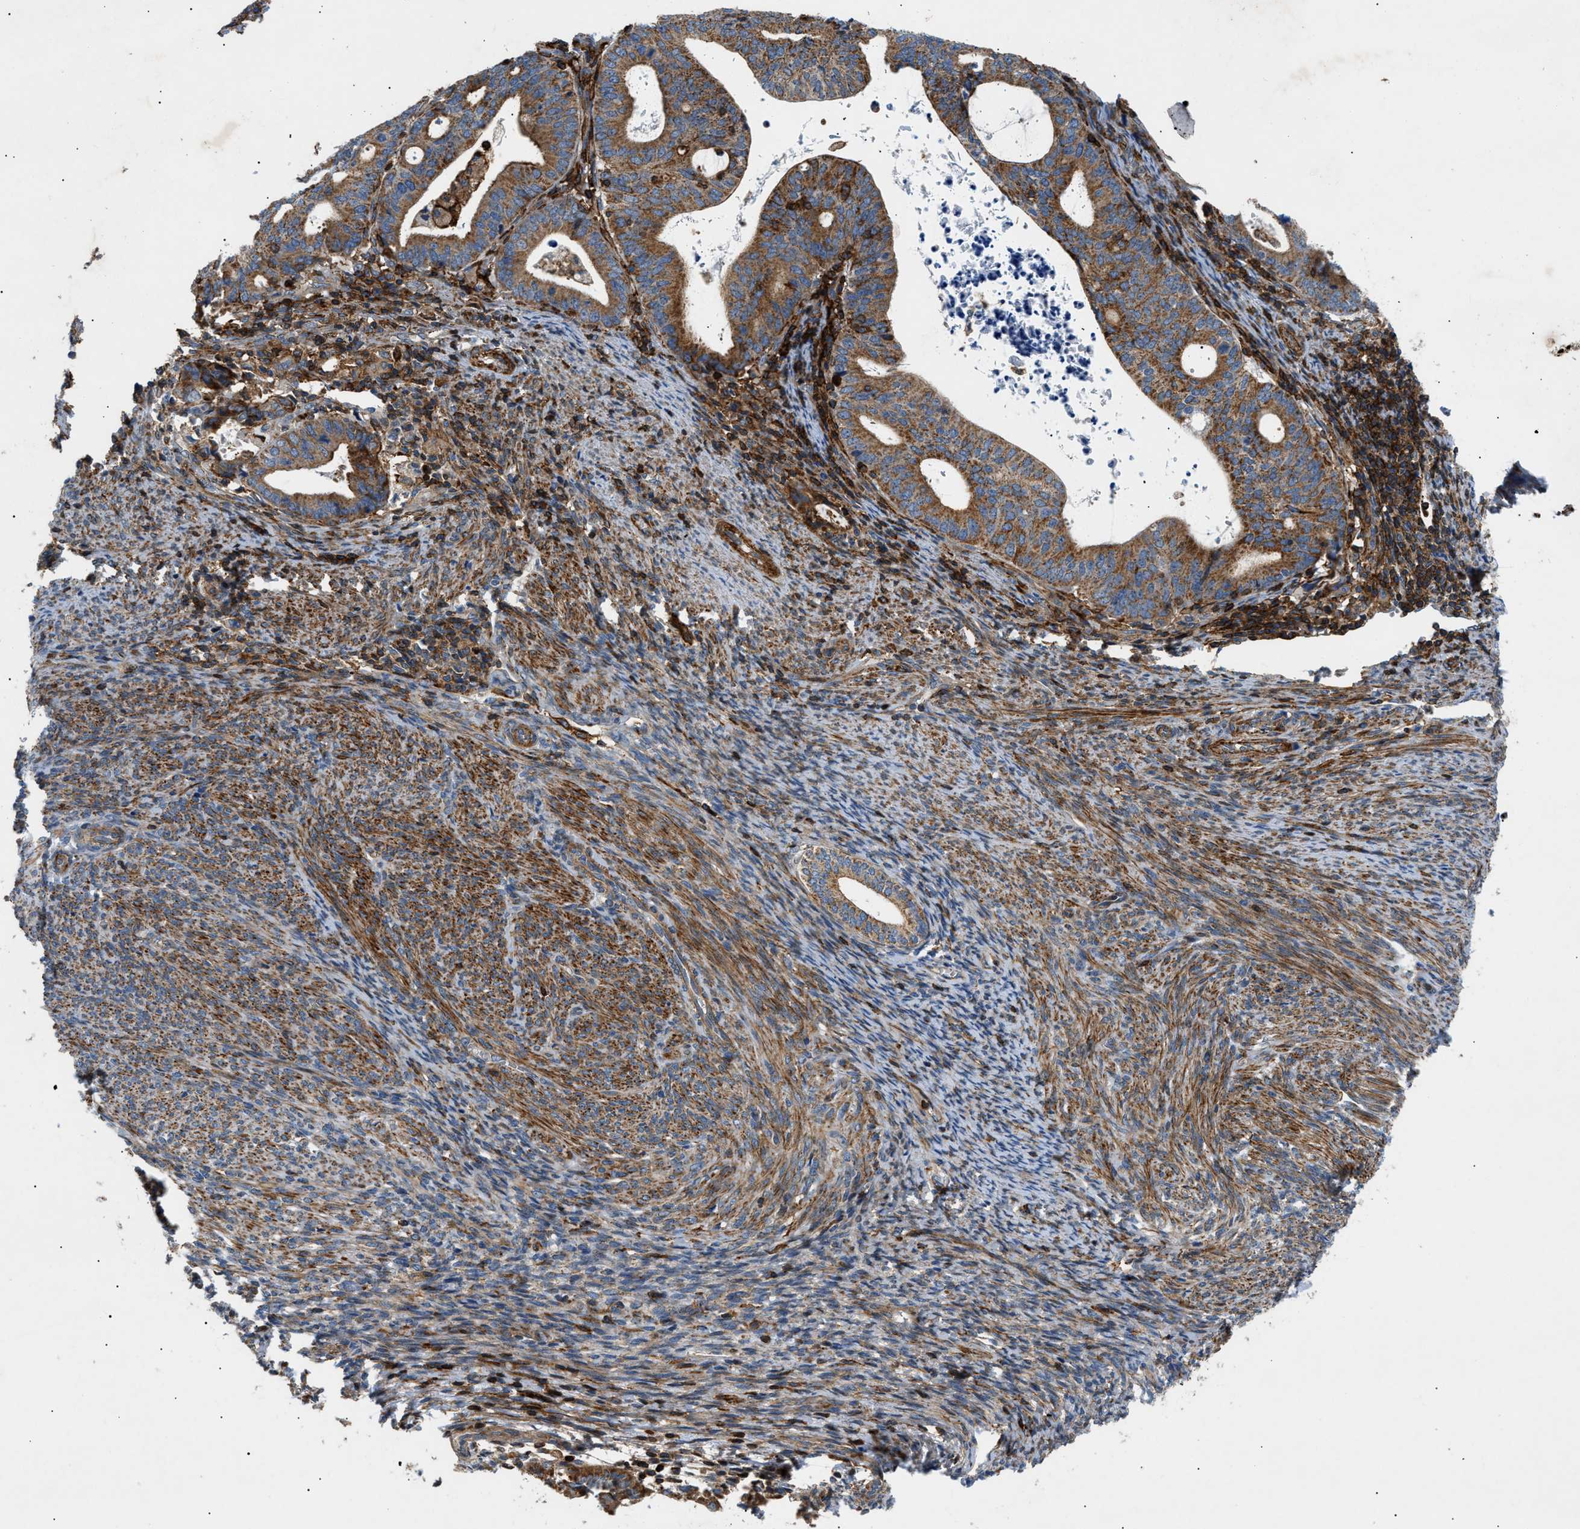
{"staining": {"intensity": "moderate", "quantity": ">75%", "location": "cytoplasmic/membranous"}, "tissue": "endometrial cancer", "cell_type": "Tumor cells", "image_type": "cancer", "snomed": [{"axis": "morphology", "description": "Adenocarcinoma, NOS"}, {"axis": "topography", "description": "Uterus"}], "caption": "Tumor cells display medium levels of moderate cytoplasmic/membranous expression in about >75% of cells in endometrial adenocarcinoma.", "gene": "DHODH", "patient": {"sex": "female", "age": 83}}